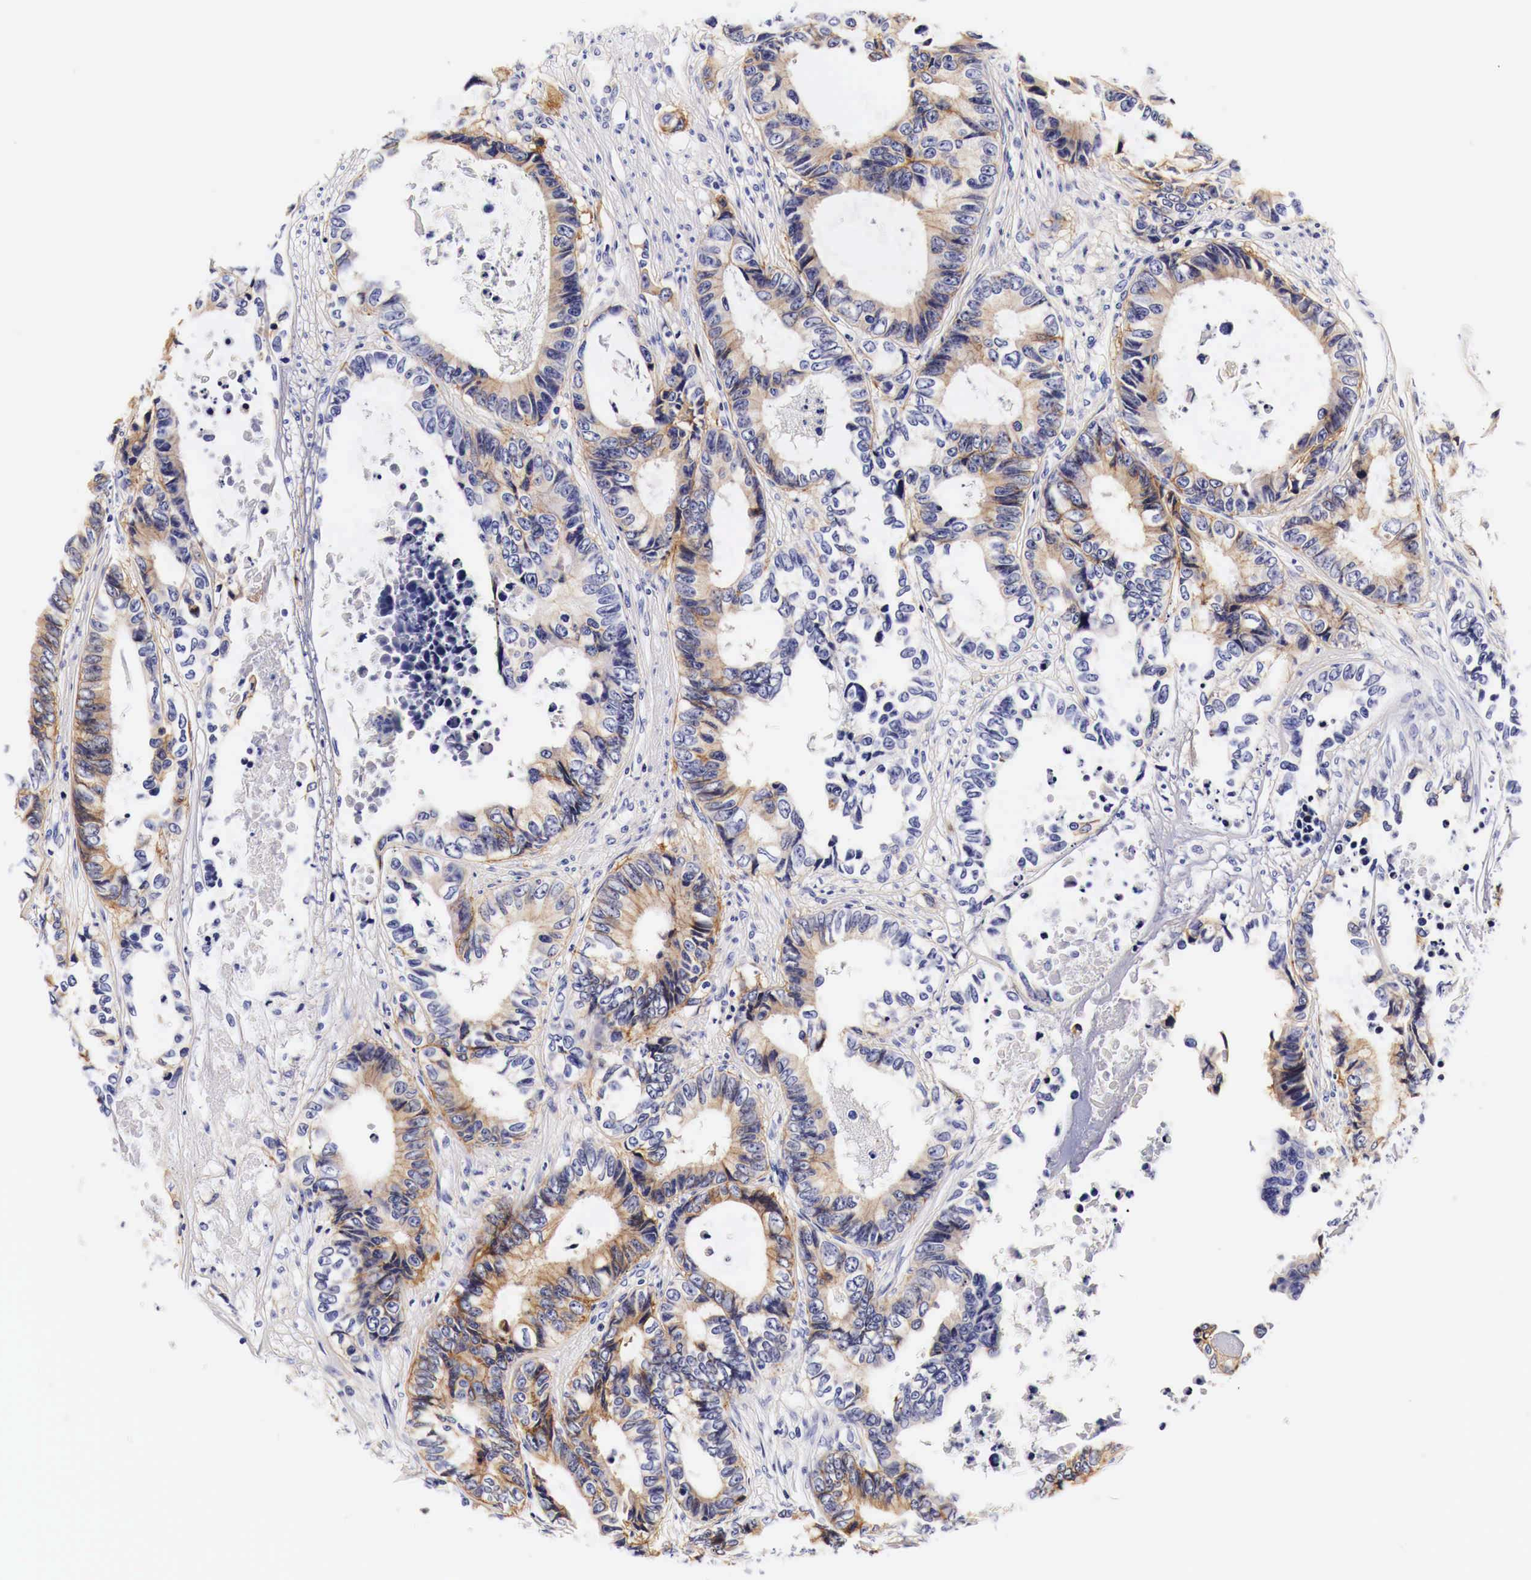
{"staining": {"intensity": "moderate", "quantity": "25%-75%", "location": "cytoplasmic/membranous"}, "tissue": "colorectal cancer", "cell_type": "Tumor cells", "image_type": "cancer", "snomed": [{"axis": "morphology", "description": "Adenocarcinoma, NOS"}, {"axis": "topography", "description": "Rectum"}], "caption": "Immunohistochemistry (DAB) staining of human colorectal cancer reveals moderate cytoplasmic/membranous protein expression in about 25%-75% of tumor cells.", "gene": "EGFR", "patient": {"sex": "female", "age": 98}}